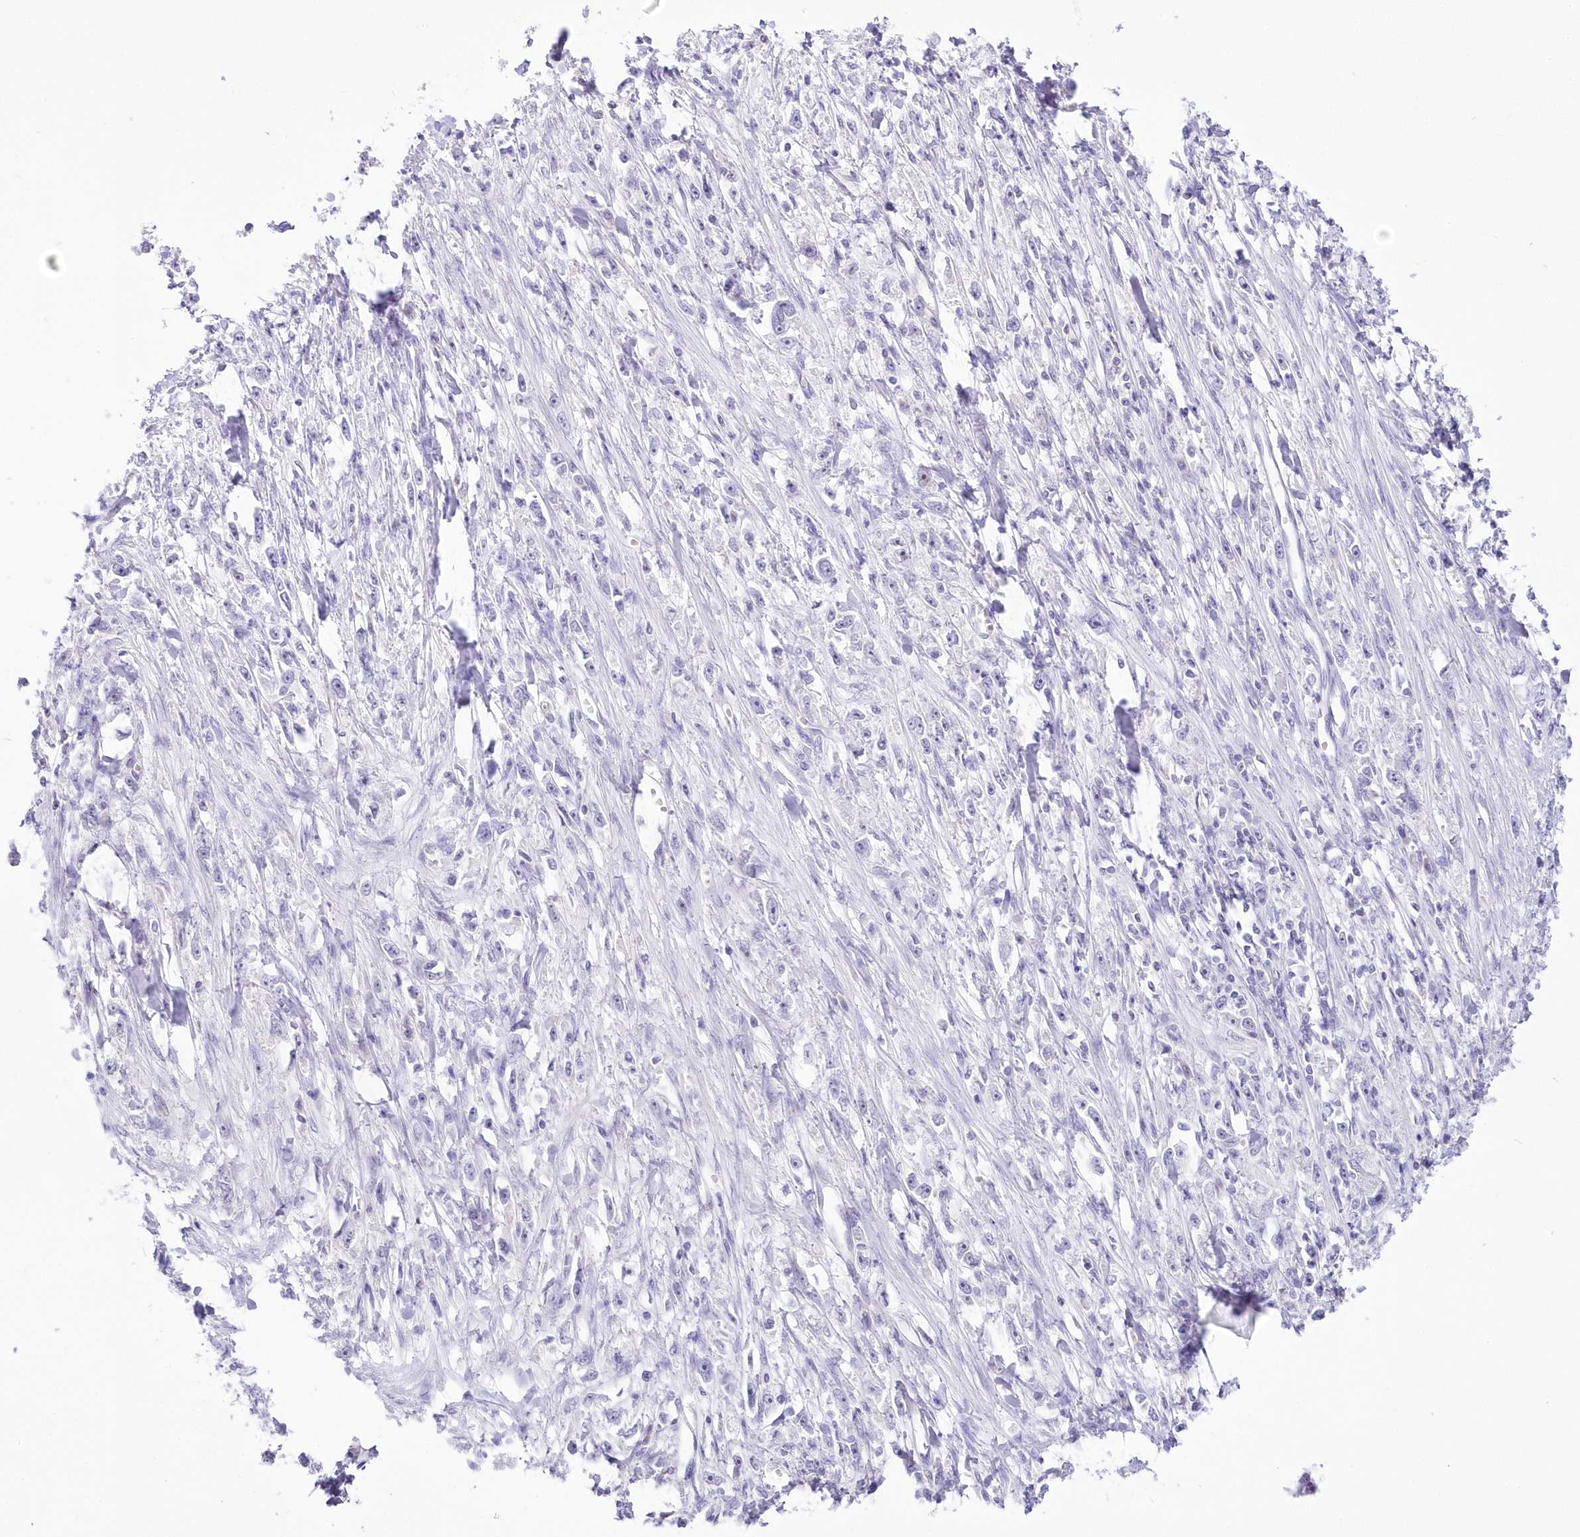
{"staining": {"intensity": "negative", "quantity": "none", "location": "none"}, "tissue": "stomach cancer", "cell_type": "Tumor cells", "image_type": "cancer", "snomed": [{"axis": "morphology", "description": "Adenocarcinoma, NOS"}, {"axis": "topography", "description": "Stomach"}], "caption": "A histopathology image of stomach cancer (adenocarcinoma) stained for a protein displays no brown staining in tumor cells.", "gene": "UBA6", "patient": {"sex": "female", "age": 59}}